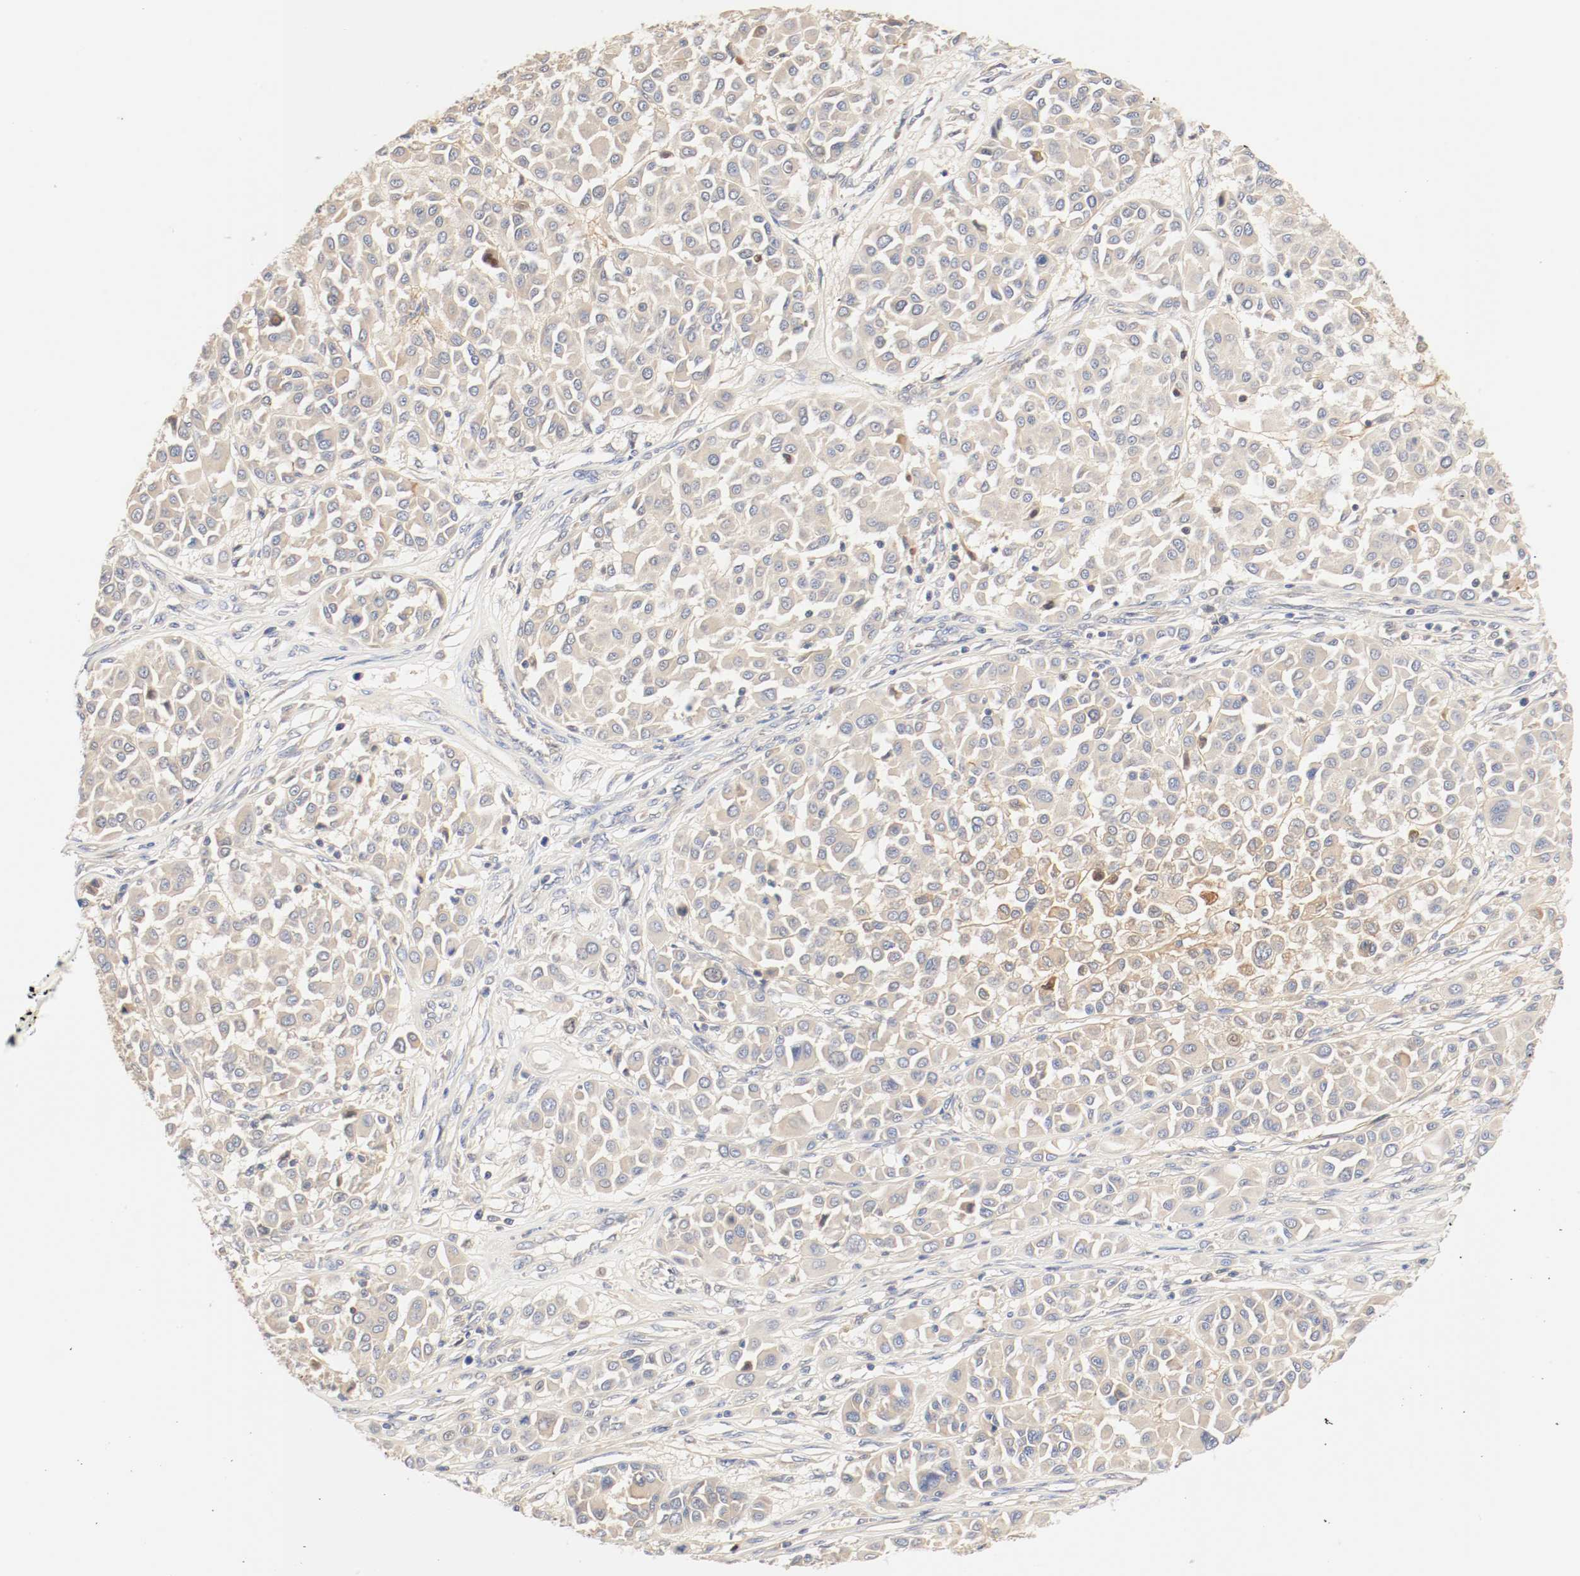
{"staining": {"intensity": "weak", "quantity": "25%-75%", "location": "cytoplasmic/membranous"}, "tissue": "melanoma", "cell_type": "Tumor cells", "image_type": "cancer", "snomed": [{"axis": "morphology", "description": "Malignant melanoma, Metastatic site"}, {"axis": "topography", "description": "Soft tissue"}], "caption": "Malignant melanoma (metastatic site) stained with a protein marker demonstrates weak staining in tumor cells.", "gene": "GIT1", "patient": {"sex": "male", "age": 41}}